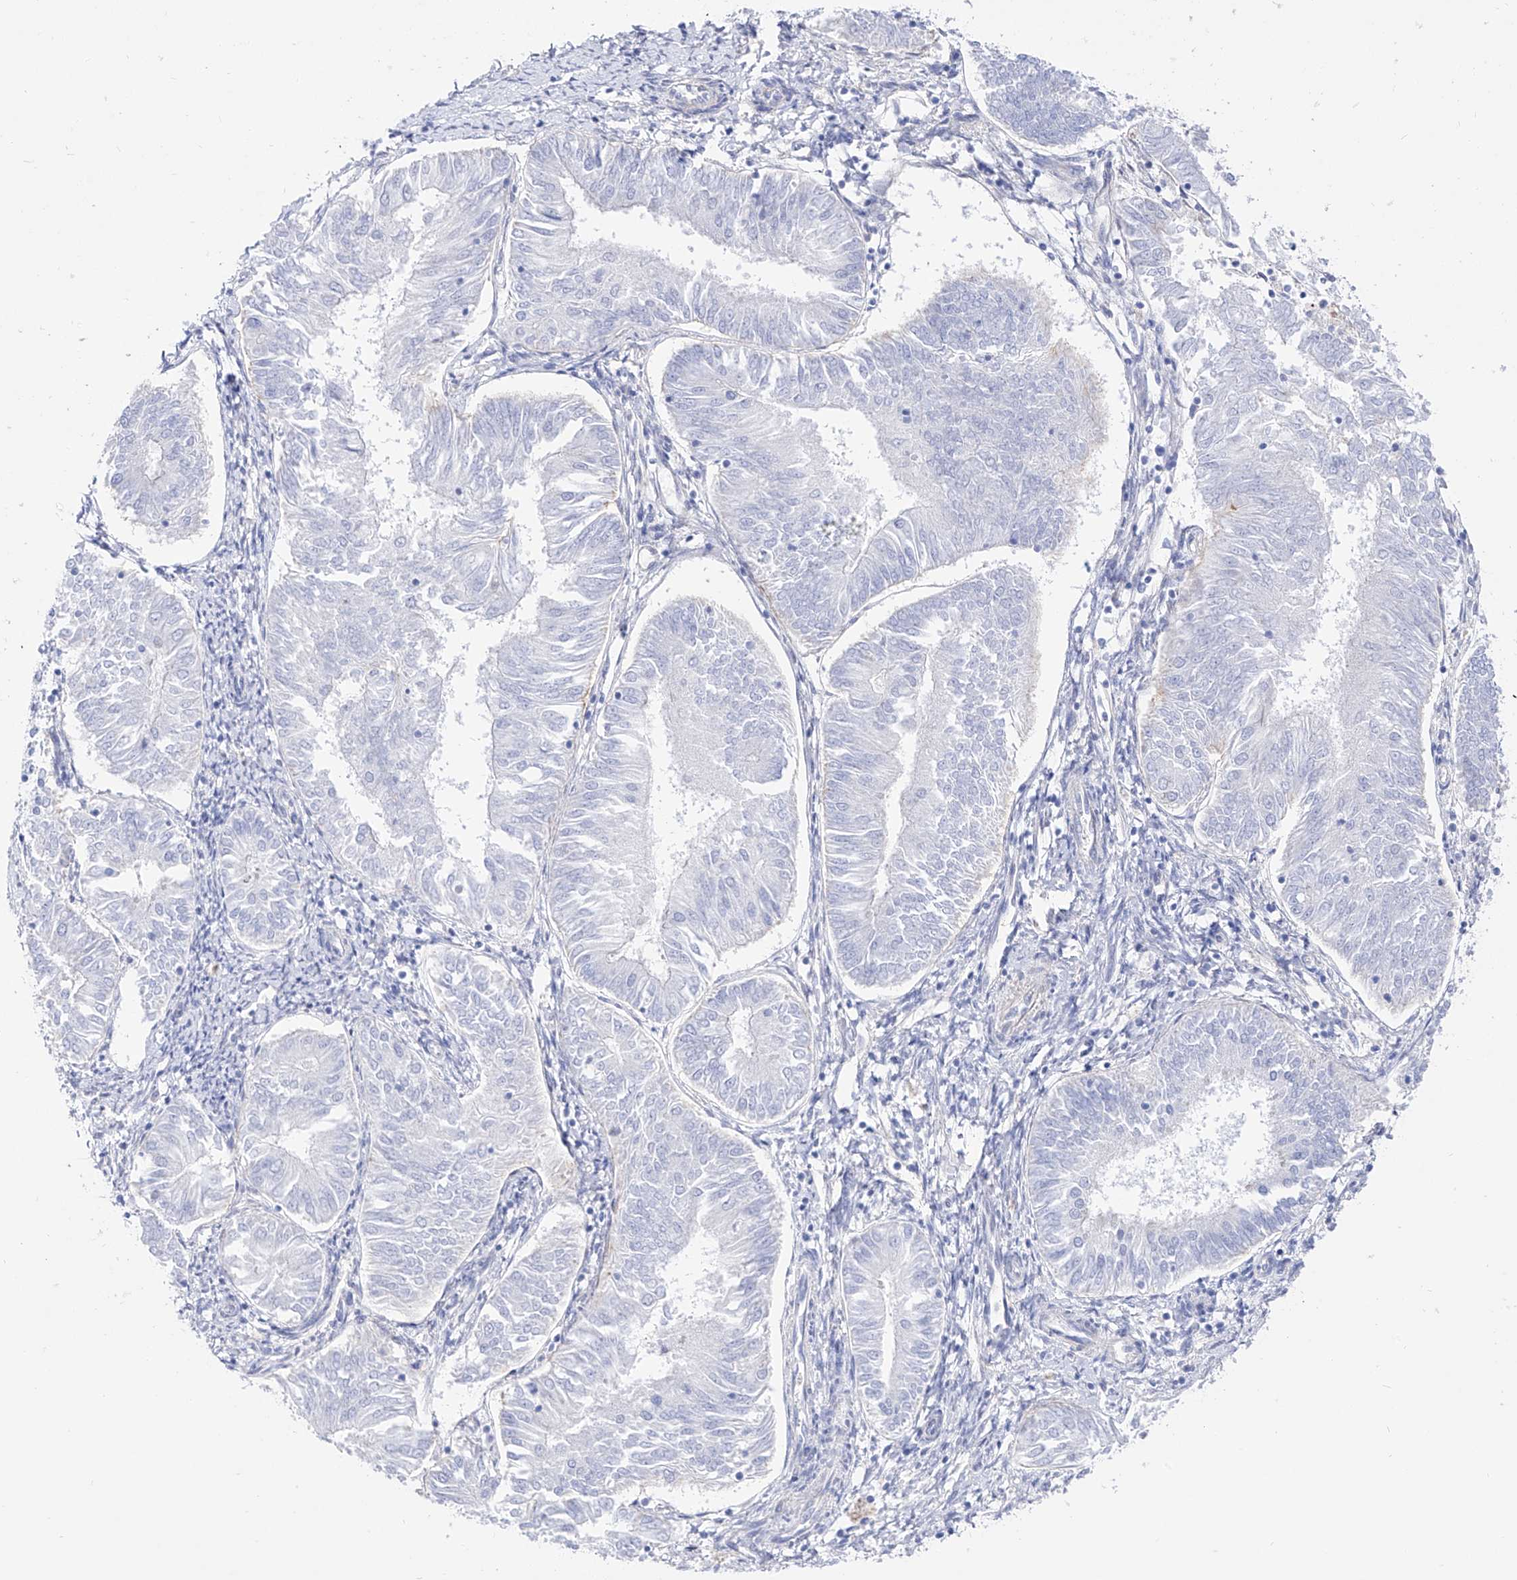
{"staining": {"intensity": "negative", "quantity": "none", "location": "none"}, "tissue": "endometrial cancer", "cell_type": "Tumor cells", "image_type": "cancer", "snomed": [{"axis": "morphology", "description": "Adenocarcinoma, NOS"}, {"axis": "topography", "description": "Endometrium"}], "caption": "Endometrial adenocarcinoma was stained to show a protein in brown. There is no significant positivity in tumor cells.", "gene": "ZNF653", "patient": {"sex": "female", "age": 58}}